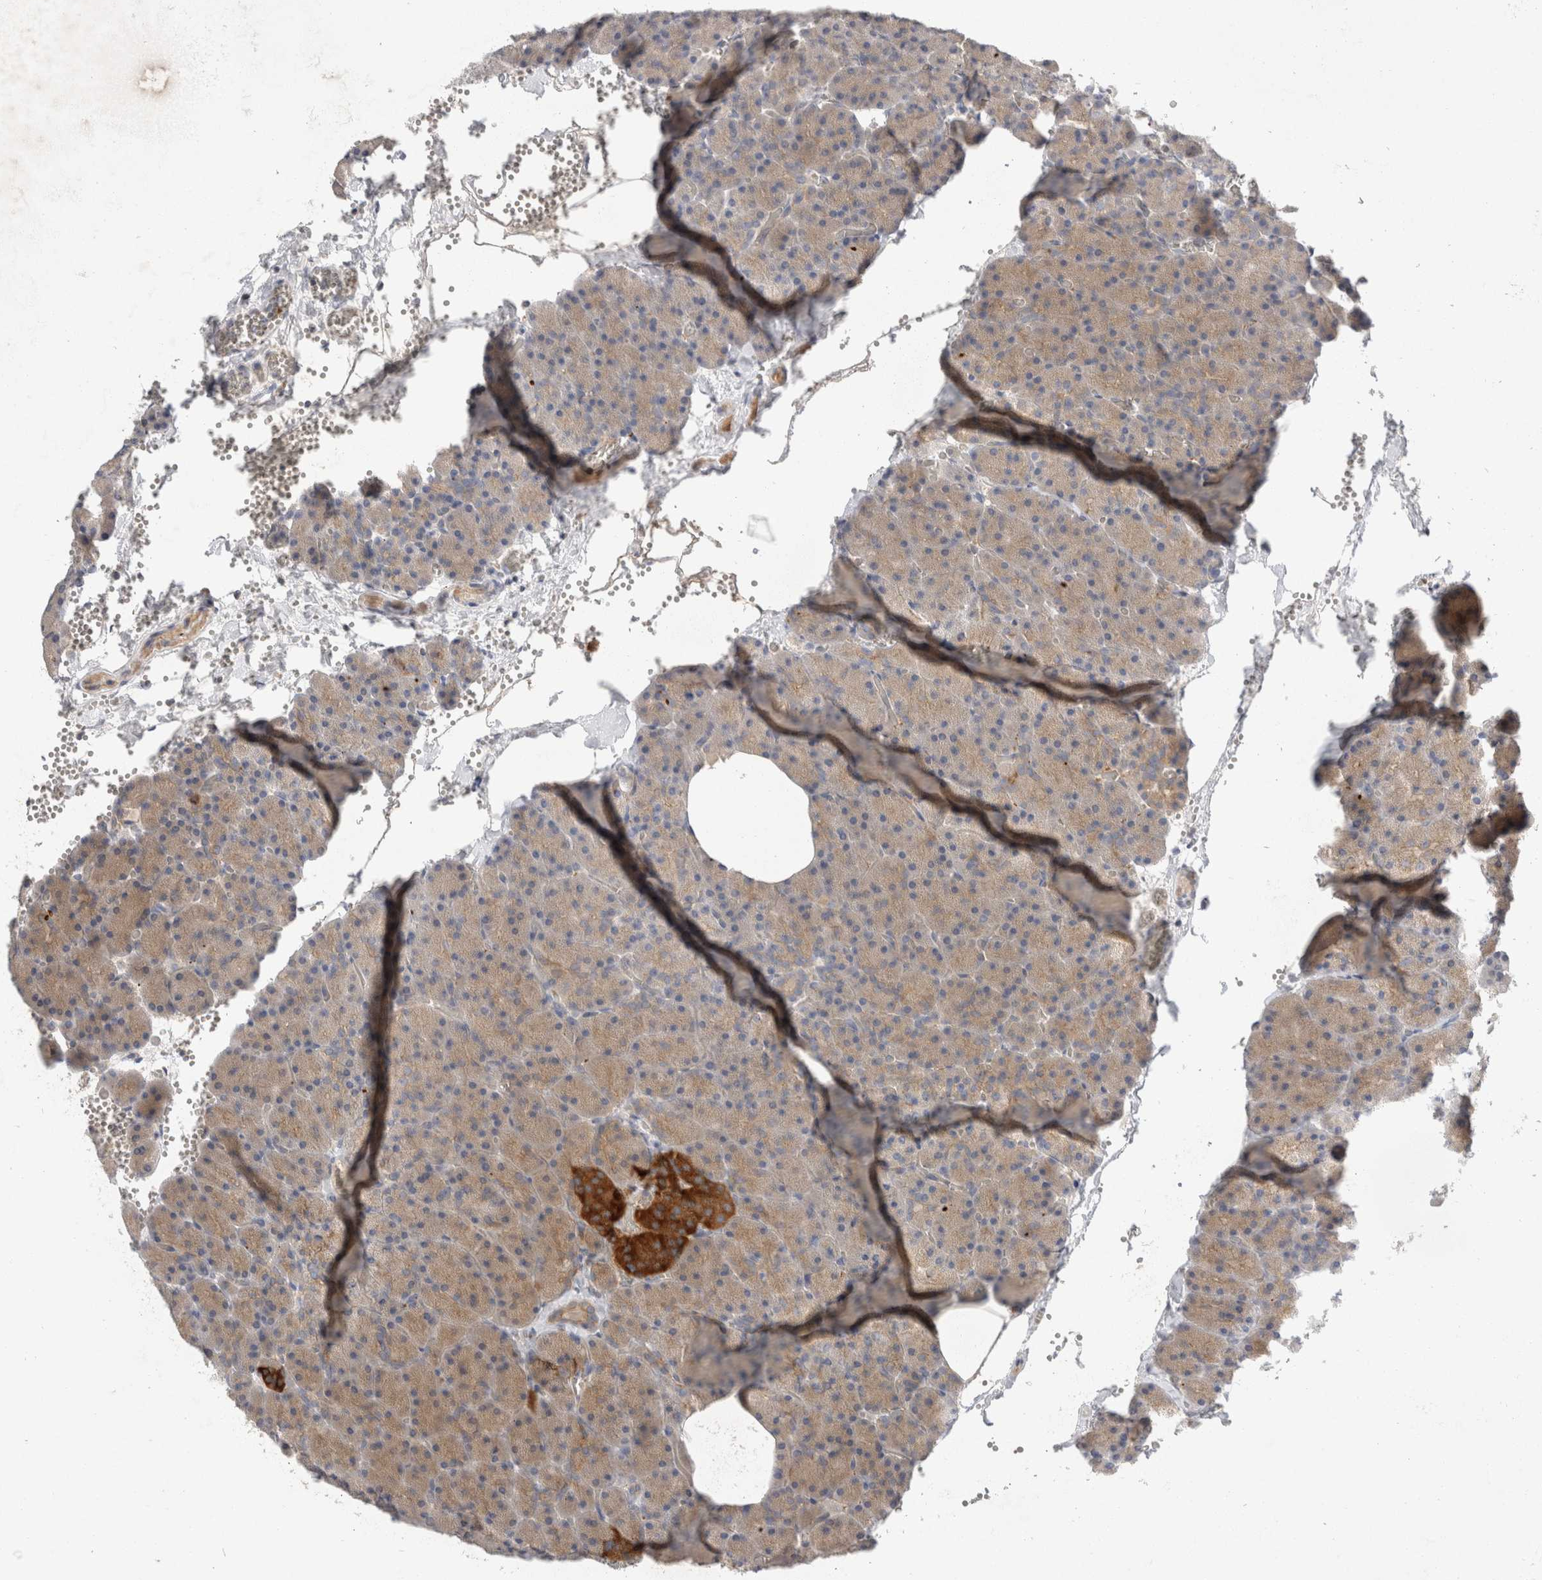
{"staining": {"intensity": "weak", "quantity": ">75%", "location": "cytoplasmic/membranous"}, "tissue": "pancreas", "cell_type": "Exocrine glandular cells", "image_type": "normal", "snomed": [{"axis": "morphology", "description": "Normal tissue, NOS"}, {"axis": "morphology", "description": "Carcinoid, malignant, NOS"}, {"axis": "topography", "description": "Pancreas"}], "caption": "Immunohistochemical staining of unremarkable pancreas reveals weak cytoplasmic/membranous protein positivity in approximately >75% of exocrine glandular cells.", "gene": "TOM1L2", "patient": {"sex": "female", "age": 35}}